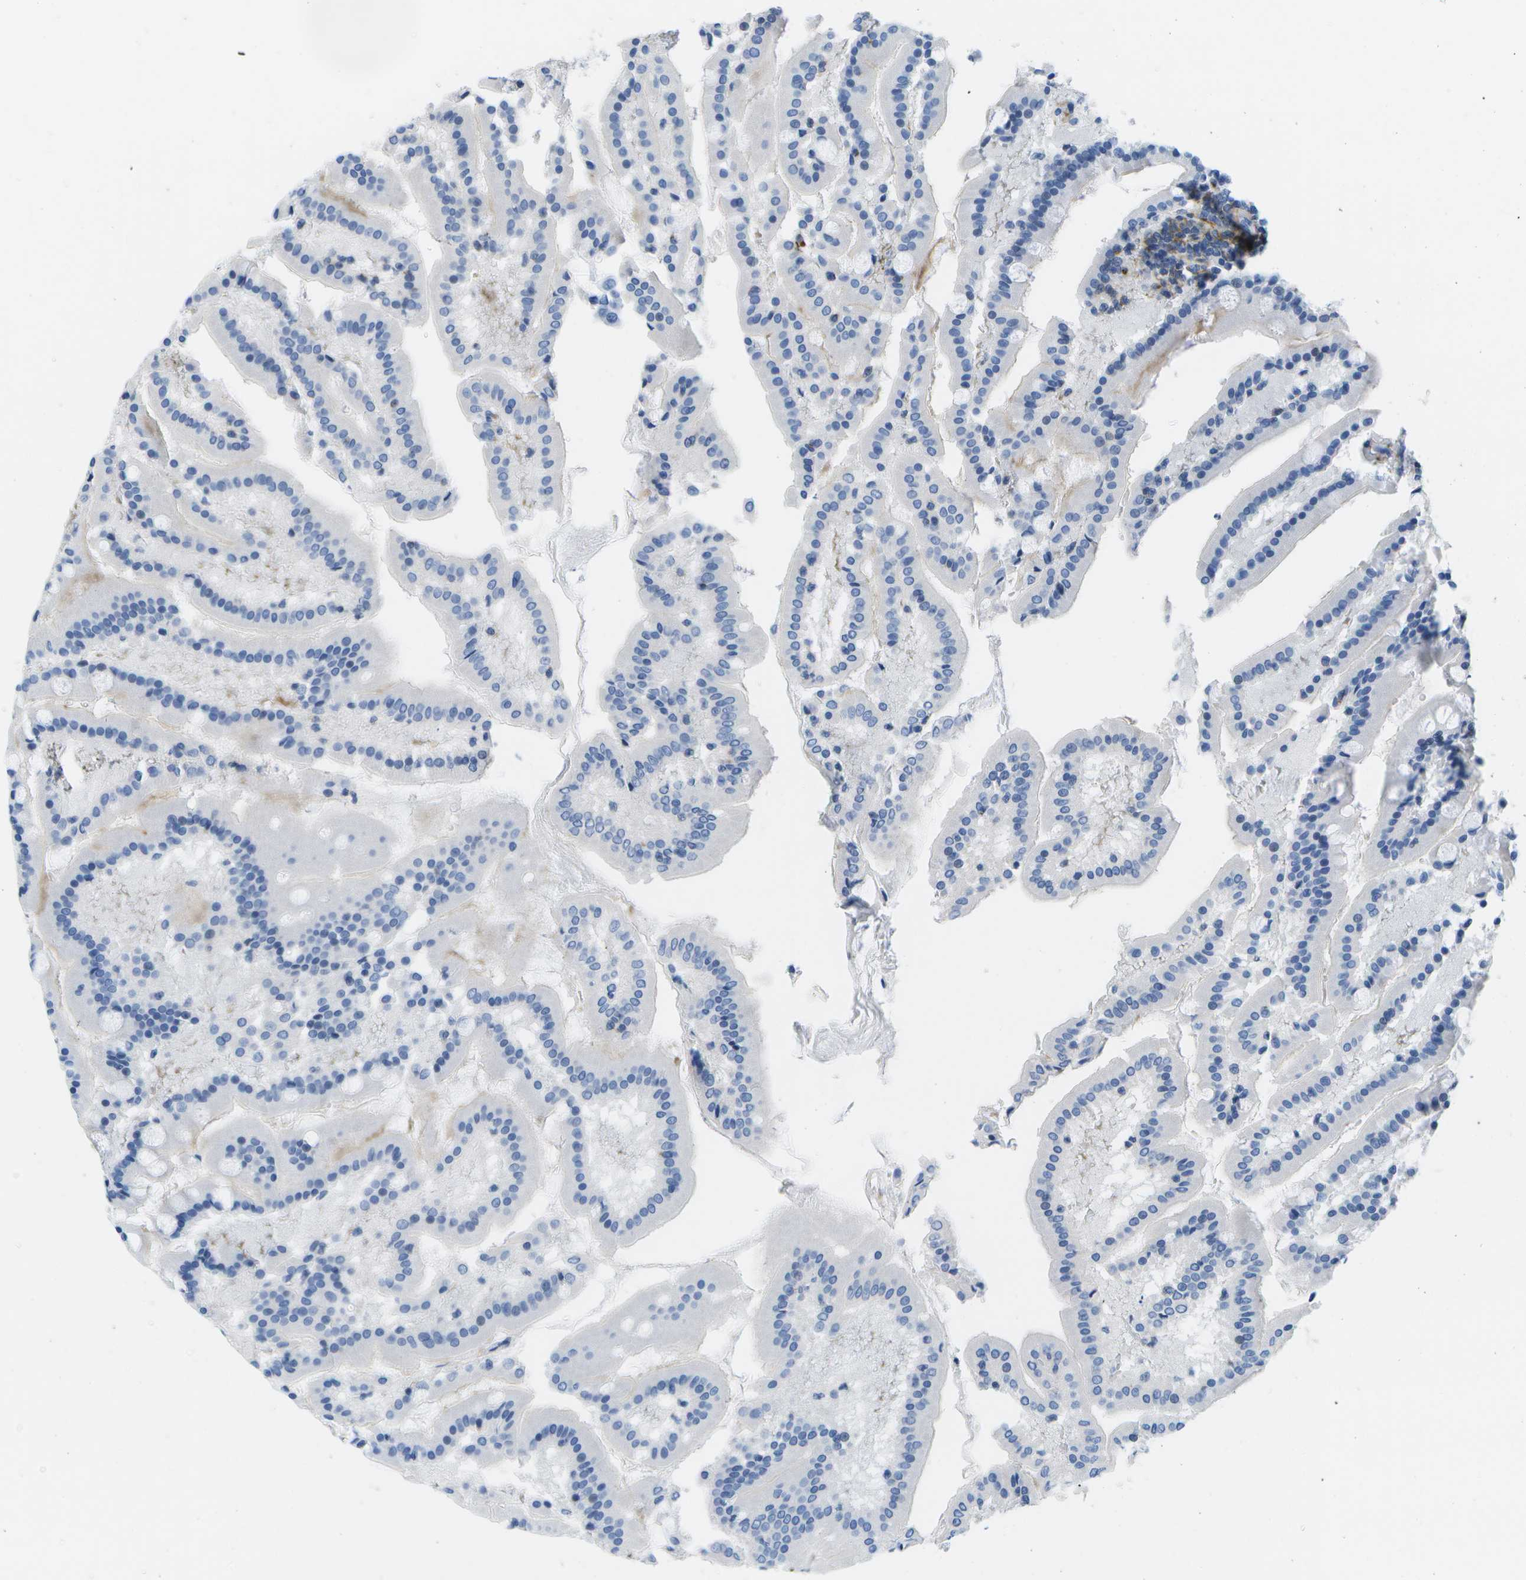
{"staining": {"intensity": "moderate", "quantity": "<25%", "location": "cytoplasmic/membranous"}, "tissue": "duodenum", "cell_type": "Glandular cells", "image_type": "normal", "snomed": [{"axis": "morphology", "description": "Normal tissue, NOS"}, {"axis": "topography", "description": "Duodenum"}], "caption": "Immunohistochemistry (IHC) micrograph of normal duodenum: human duodenum stained using immunohistochemistry shows low levels of moderate protein expression localized specifically in the cytoplasmic/membranous of glandular cells, appearing as a cytoplasmic/membranous brown color.", "gene": "ADGRG6", "patient": {"sex": "male", "age": 50}}